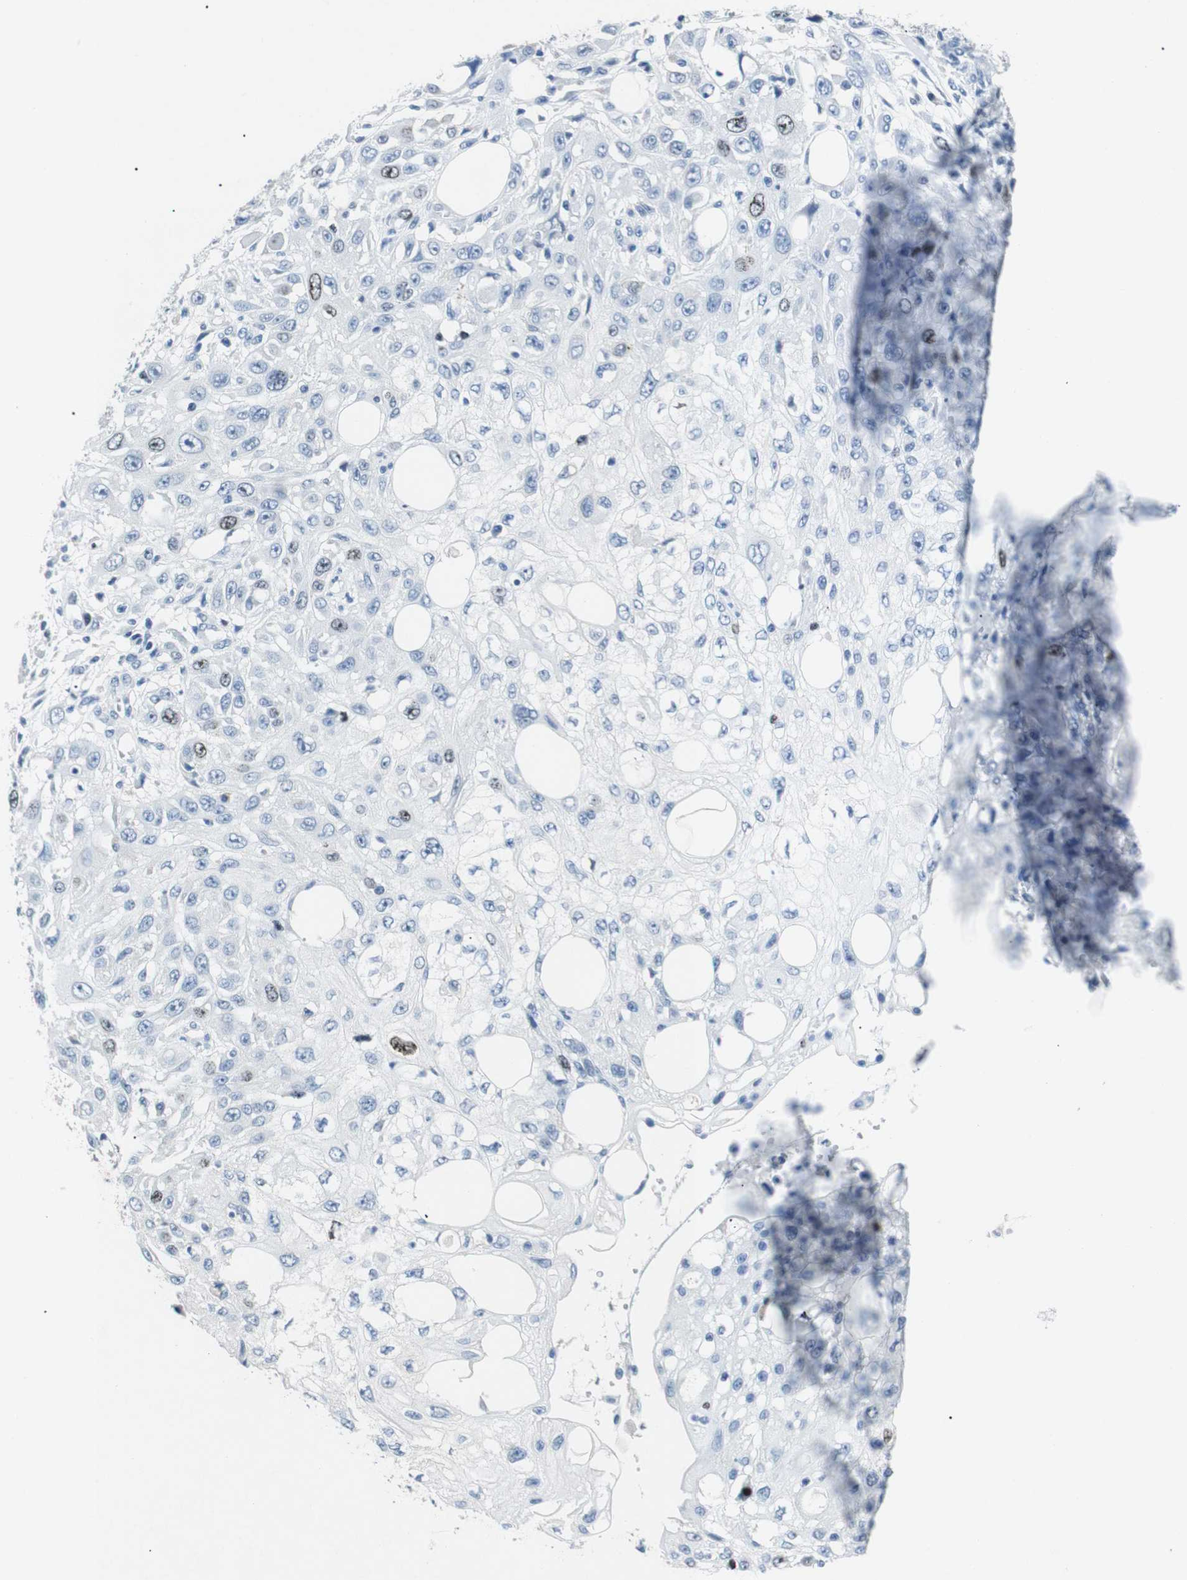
{"staining": {"intensity": "moderate", "quantity": "<25%", "location": "nuclear"}, "tissue": "skin cancer", "cell_type": "Tumor cells", "image_type": "cancer", "snomed": [{"axis": "morphology", "description": "Squamous cell carcinoma, NOS"}, {"axis": "topography", "description": "Skin"}], "caption": "Protein positivity by immunohistochemistry exhibits moderate nuclear expression in approximately <25% of tumor cells in skin cancer (squamous cell carcinoma). (IHC, brightfield microscopy, high magnification).", "gene": "INCENP", "patient": {"sex": "male", "age": 75}}